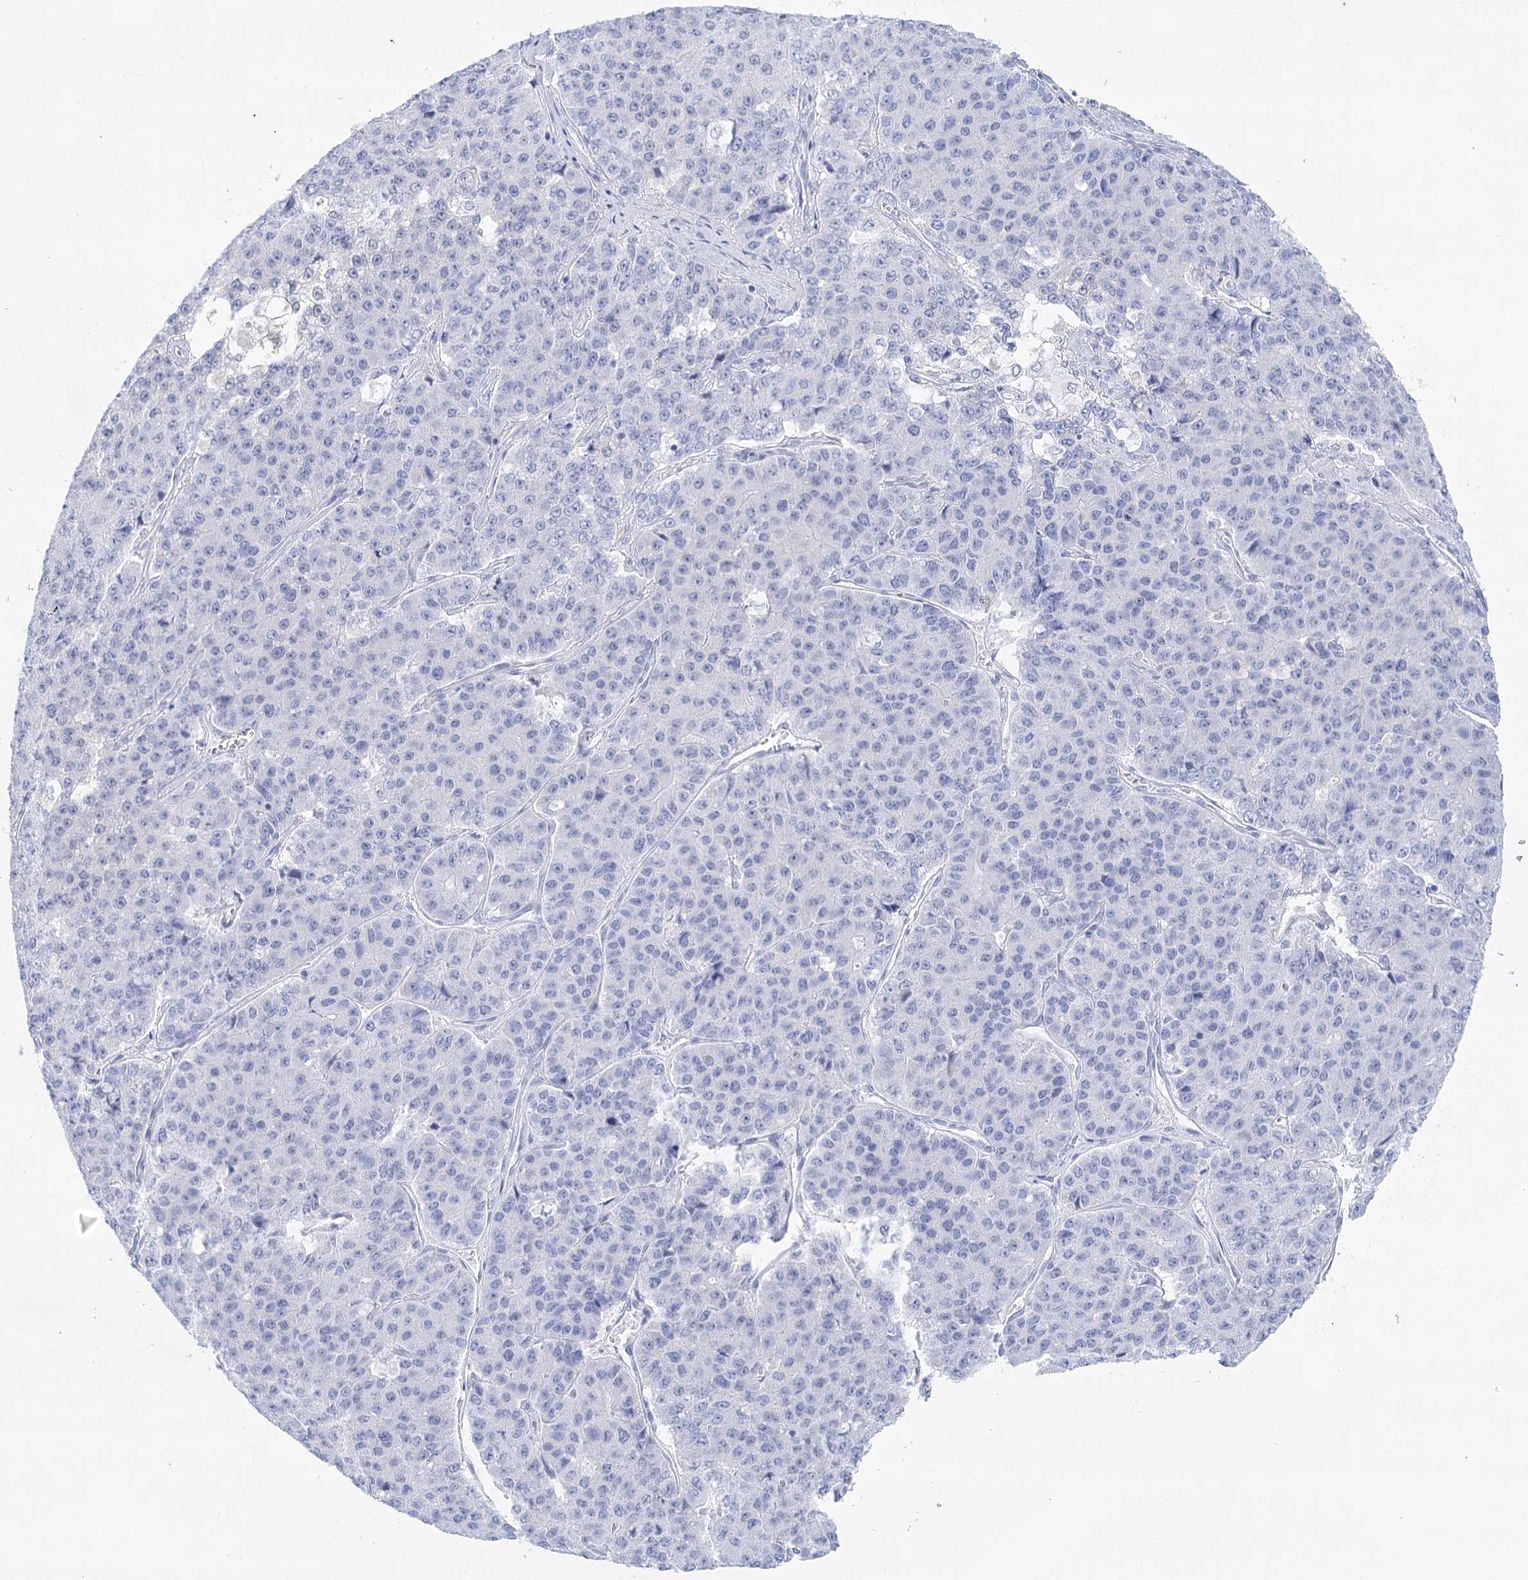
{"staining": {"intensity": "negative", "quantity": "none", "location": "none"}, "tissue": "pancreatic cancer", "cell_type": "Tumor cells", "image_type": "cancer", "snomed": [{"axis": "morphology", "description": "Adenocarcinoma, NOS"}, {"axis": "topography", "description": "Pancreas"}], "caption": "Immunohistochemical staining of human adenocarcinoma (pancreatic) shows no significant positivity in tumor cells.", "gene": "LALBA", "patient": {"sex": "male", "age": 50}}